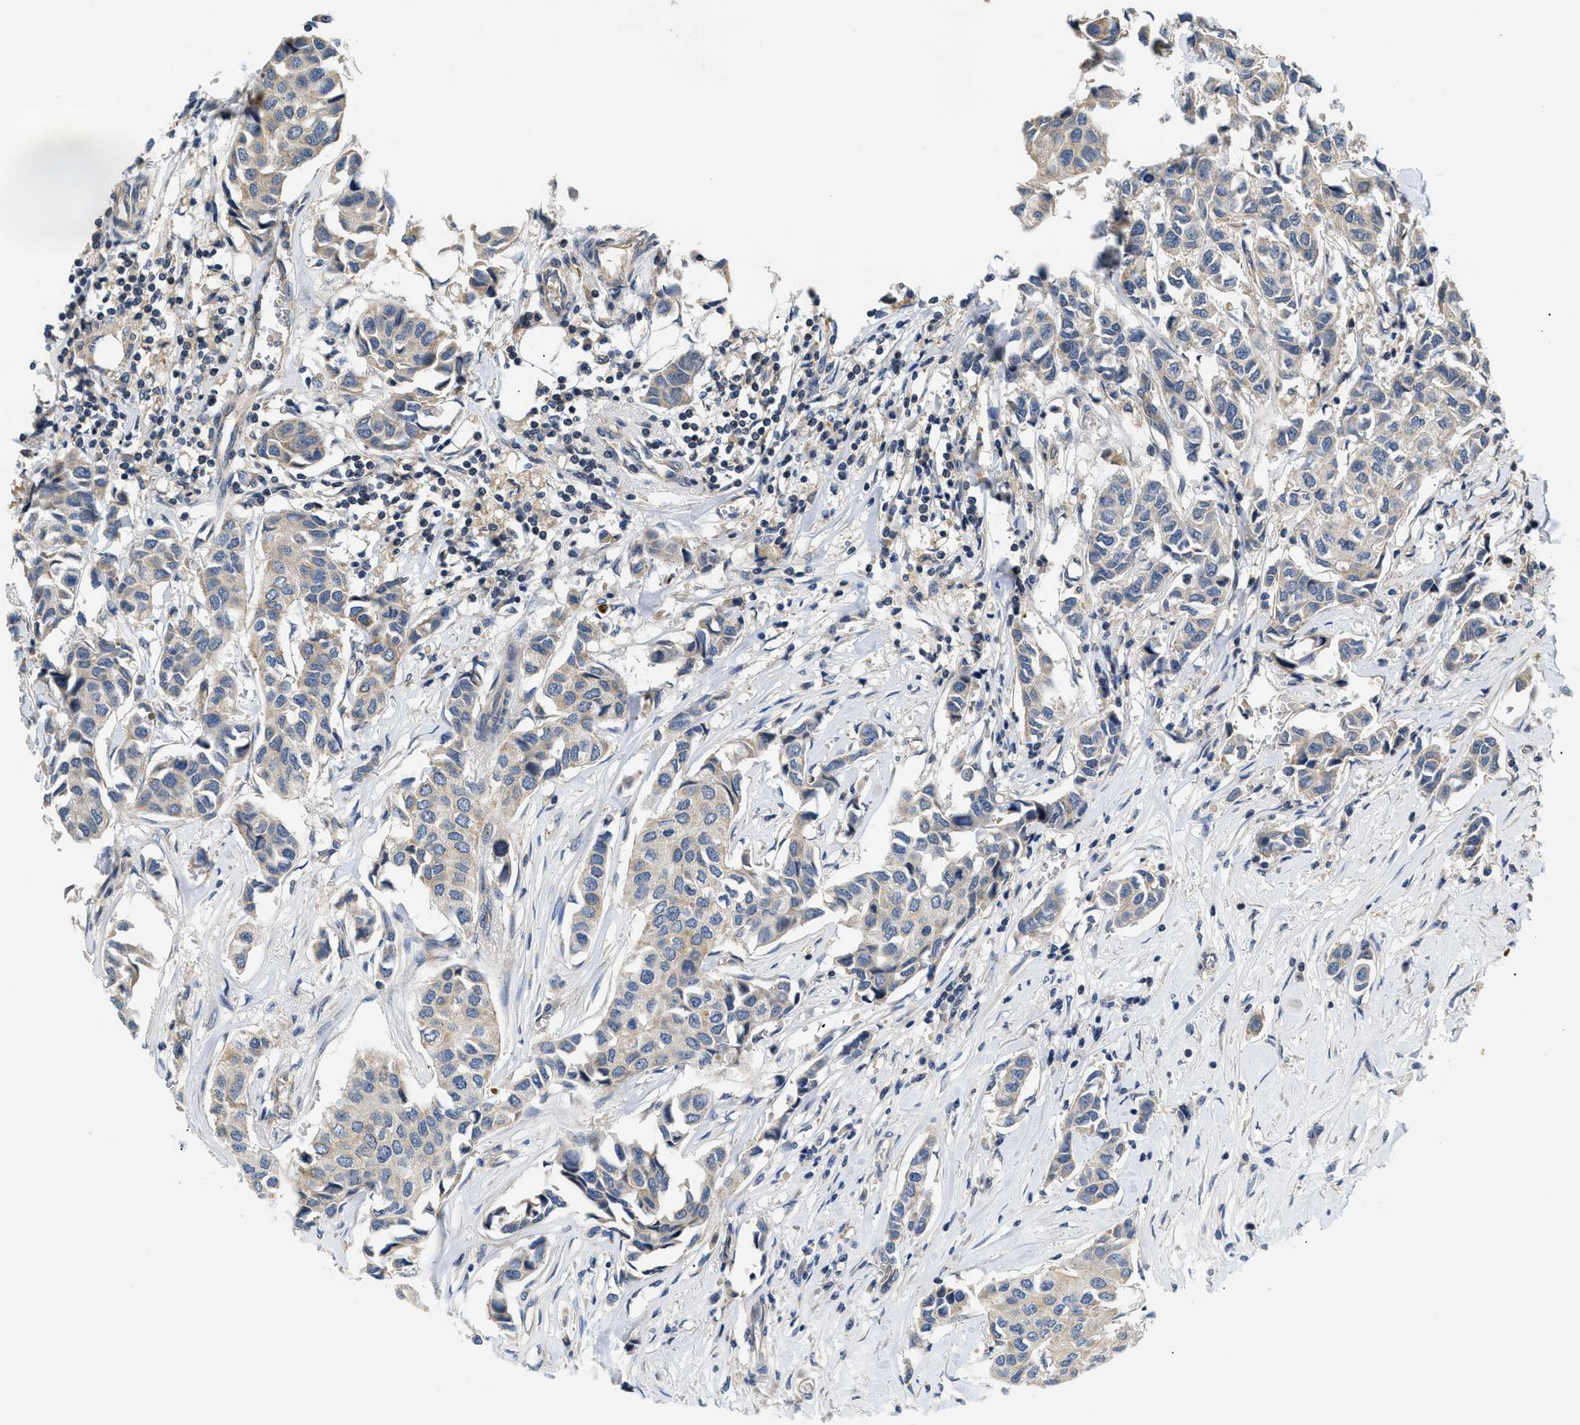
{"staining": {"intensity": "moderate", "quantity": "<25%", "location": "cytoplasmic/membranous"}, "tissue": "breast cancer", "cell_type": "Tumor cells", "image_type": "cancer", "snomed": [{"axis": "morphology", "description": "Duct carcinoma"}, {"axis": "topography", "description": "Breast"}], "caption": "A brown stain shows moderate cytoplasmic/membranous positivity of a protein in human breast cancer tumor cells.", "gene": "HMGCR", "patient": {"sex": "female", "age": 80}}